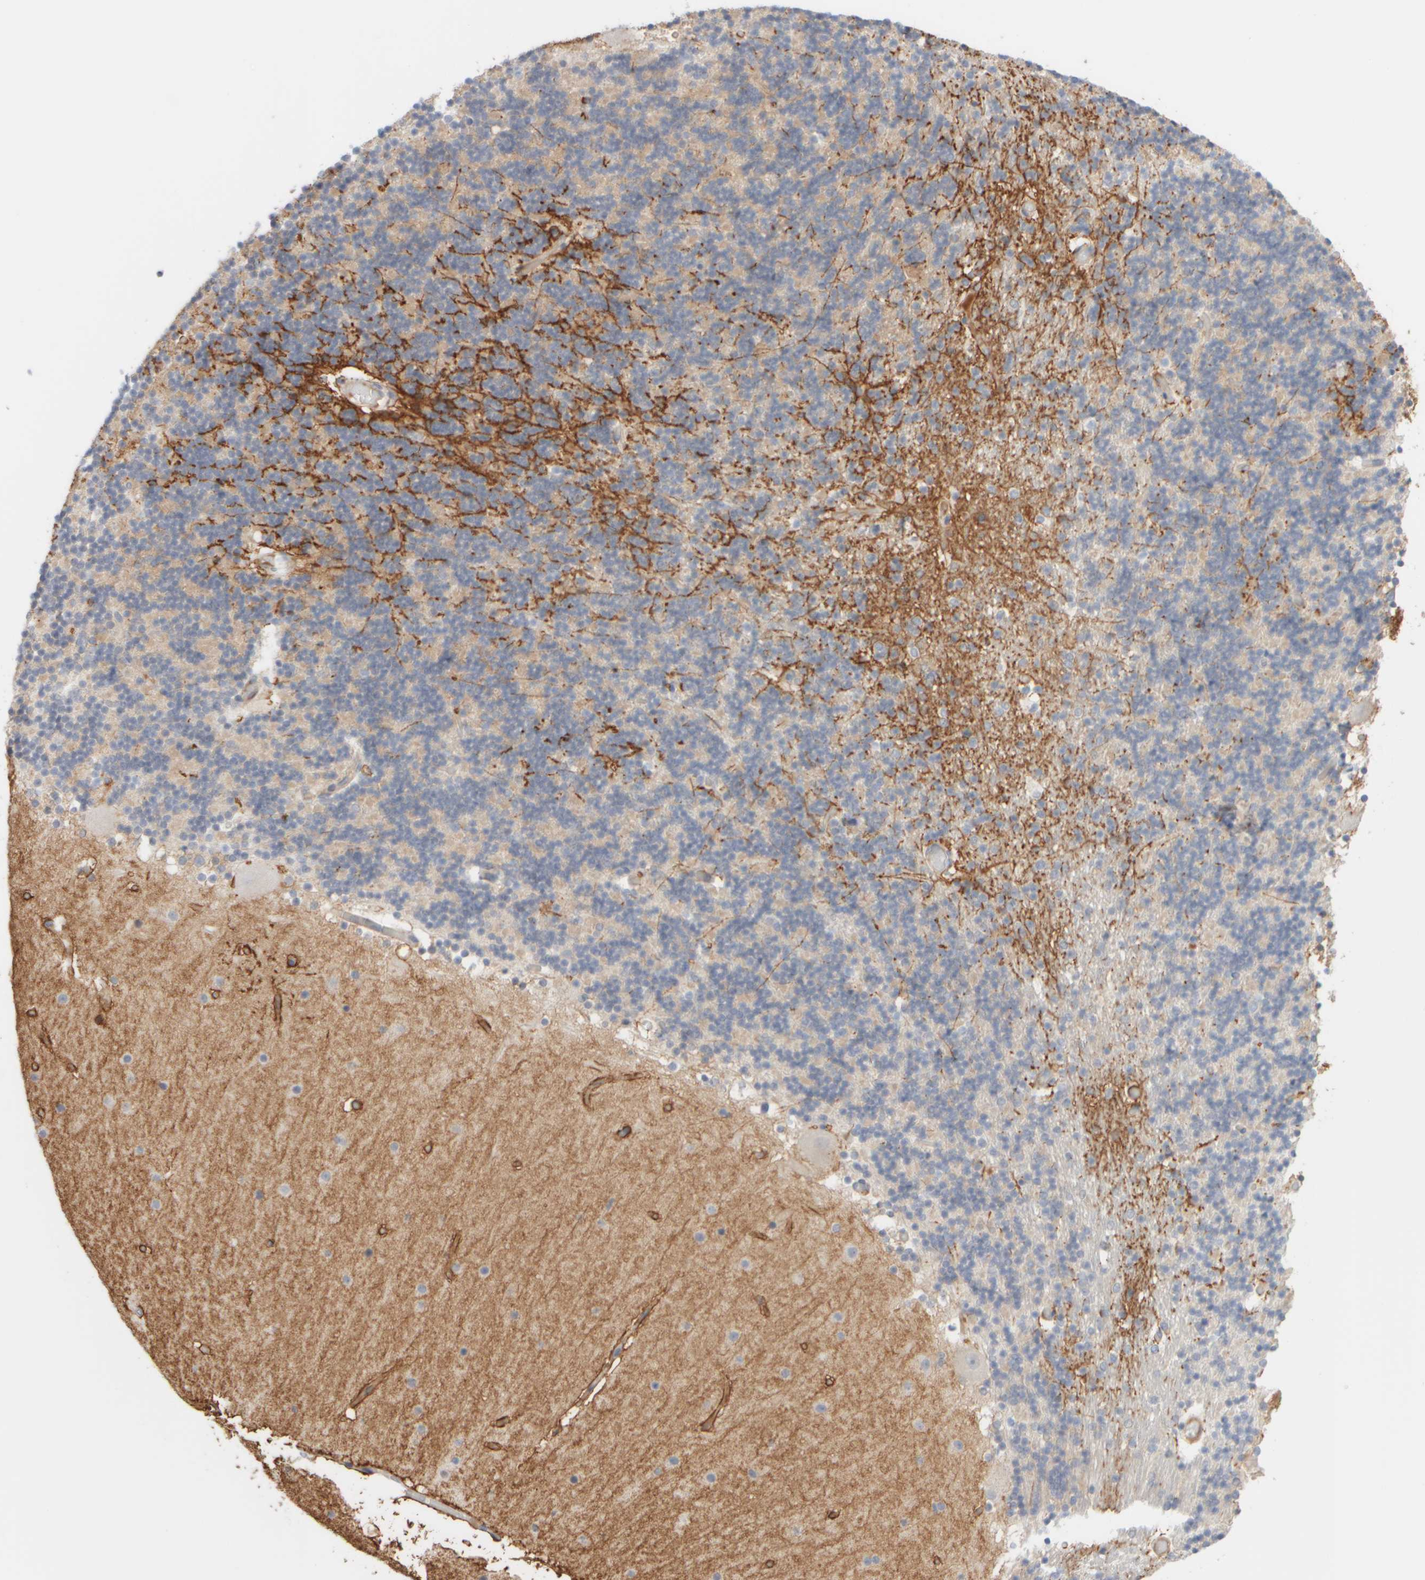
{"staining": {"intensity": "moderate", "quantity": "<25%", "location": "cytoplasmic/membranous"}, "tissue": "cerebellum", "cell_type": "Cells in granular layer", "image_type": "normal", "snomed": [{"axis": "morphology", "description": "Normal tissue, NOS"}, {"axis": "topography", "description": "Cerebellum"}], "caption": "Immunohistochemistry (IHC) photomicrograph of benign cerebellum: cerebellum stained using immunohistochemistry (IHC) displays low levels of moderate protein expression localized specifically in the cytoplasmic/membranous of cells in granular layer, appearing as a cytoplasmic/membranous brown color.", "gene": "GOPC", "patient": {"sex": "male", "age": 57}}